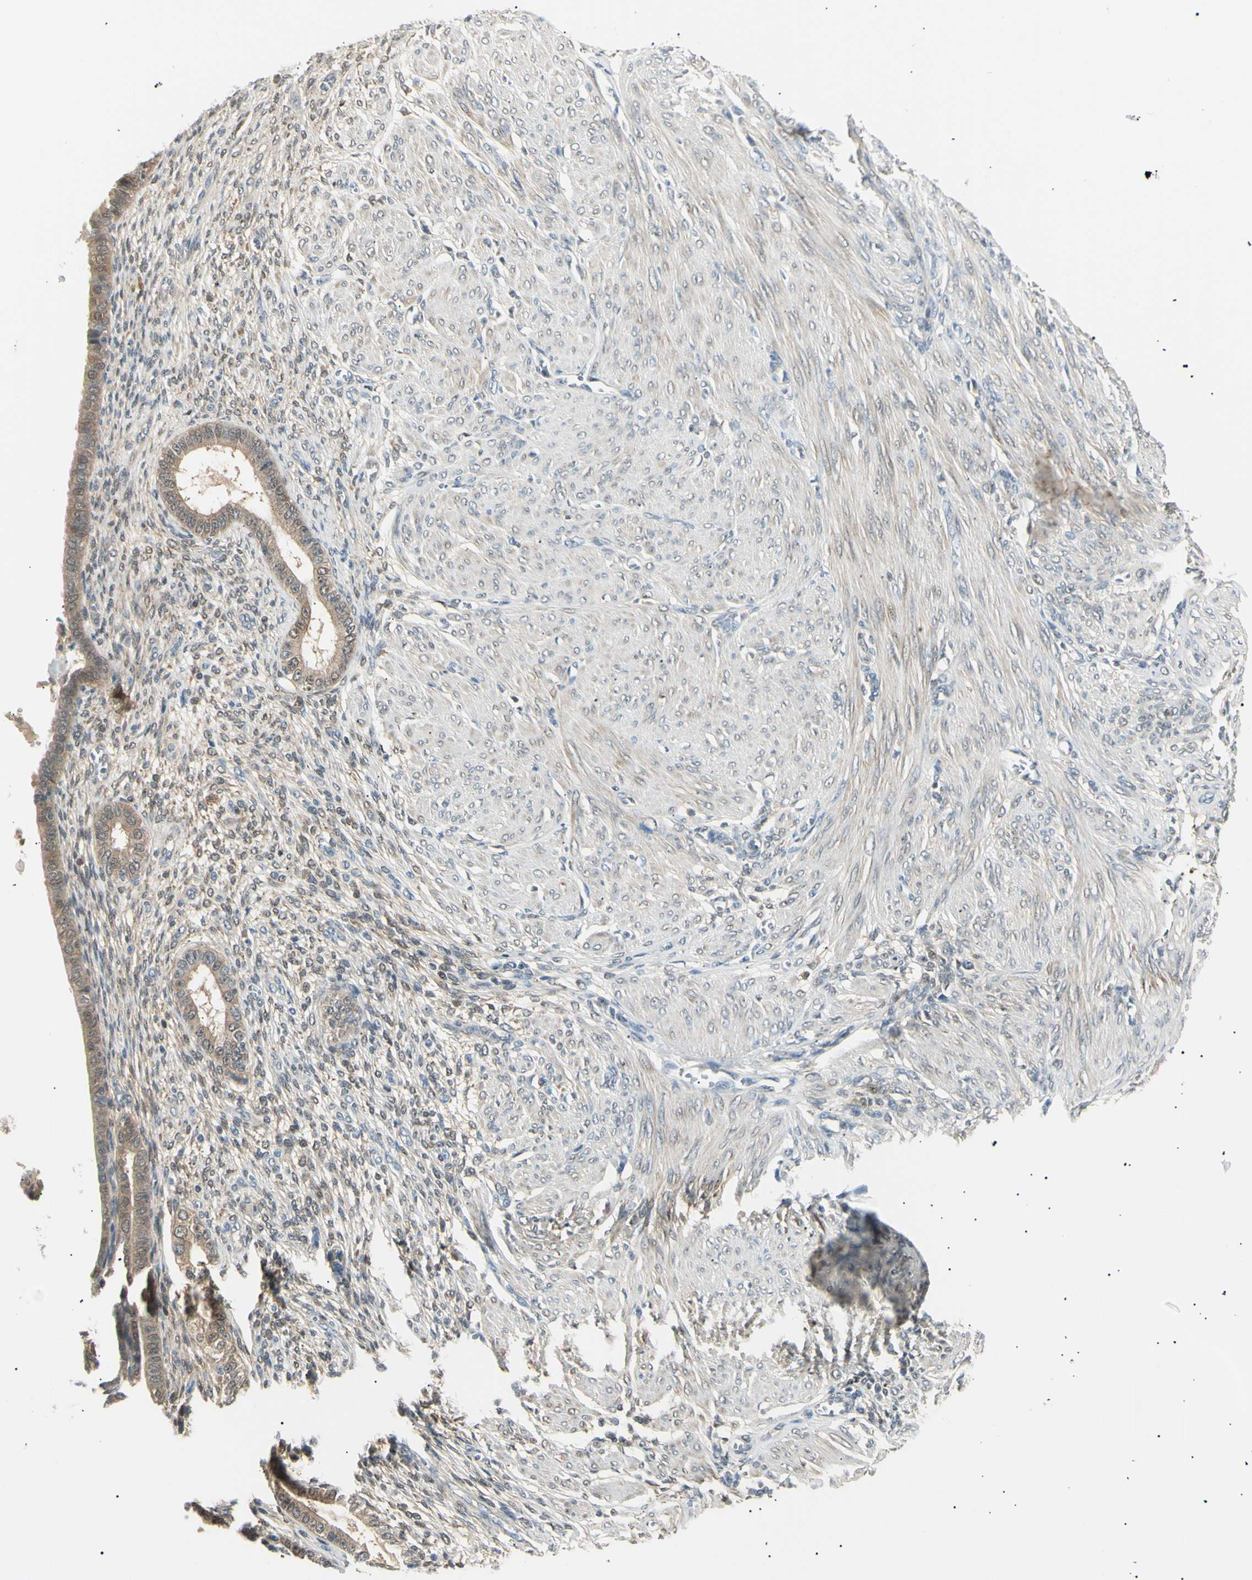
{"staining": {"intensity": "weak", "quantity": "25%-75%", "location": "cytoplasmic/membranous"}, "tissue": "endometrium", "cell_type": "Cells in endometrial stroma", "image_type": "normal", "snomed": [{"axis": "morphology", "description": "Normal tissue, NOS"}, {"axis": "topography", "description": "Endometrium"}], "caption": "DAB (3,3'-diaminobenzidine) immunohistochemical staining of unremarkable endometrium displays weak cytoplasmic/membranous protein expression in approximately 25%-75% of cells in endometrial stroma.", "gene": "LHPP", "patient": {"sex": "female", "age": 72}}